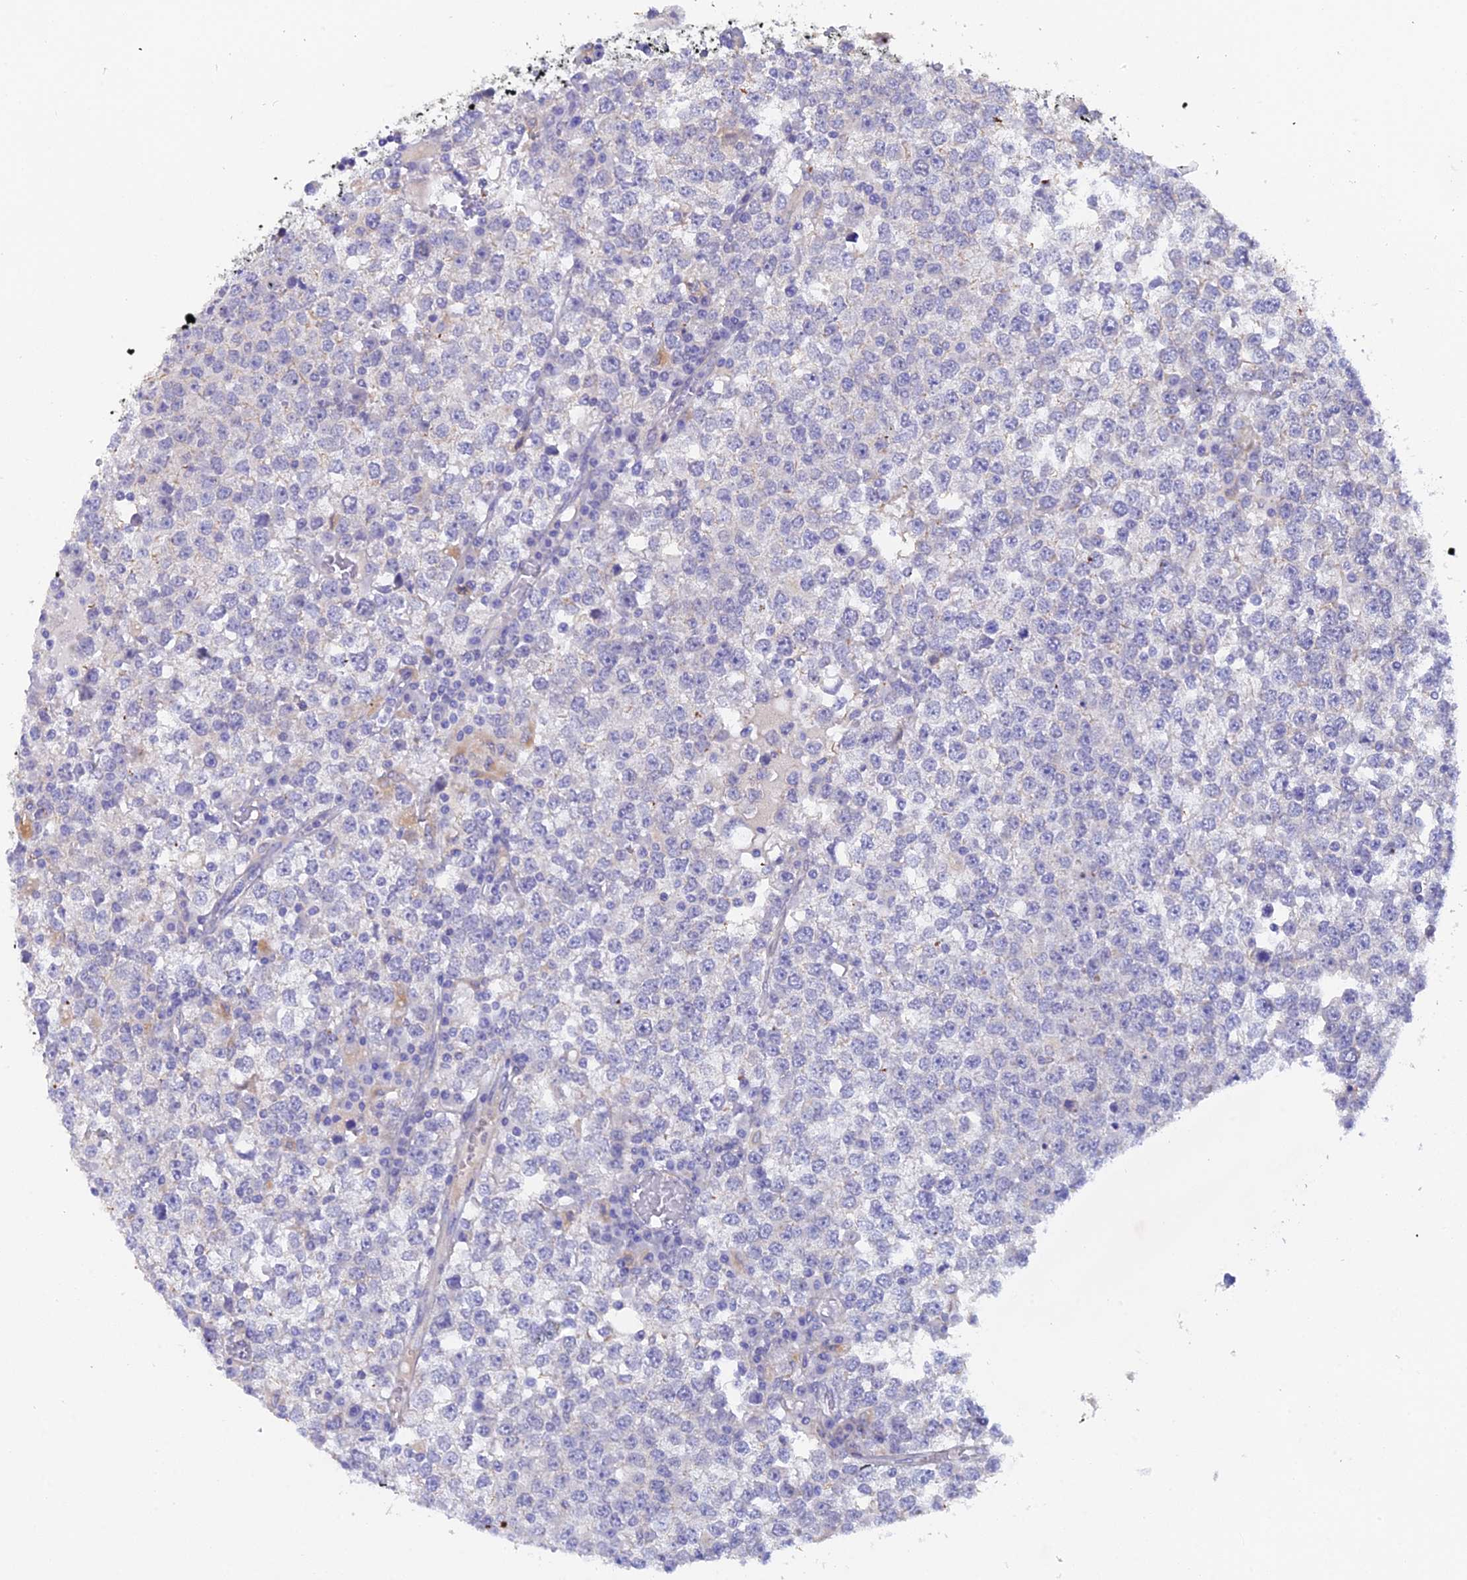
{"staining": {"intensity": "negative", "quantity": "none", "location": "none"}, "tissue": "testis cancer", "cell_type": "Tumor cells", "image_type": "cancer", "snomed": [{"axis": "morphology", "description": "Seminoma, NOS"}, {"axis": "topography", "description": "Testis"}], "caption": "Immunohistochemistry image of testis cancer (seminoma) stained for a protein (brown), which exhibits no positivity in tumor cells.", "gene": "FZR1", "patient": {"sex": "male", "age": 65}}